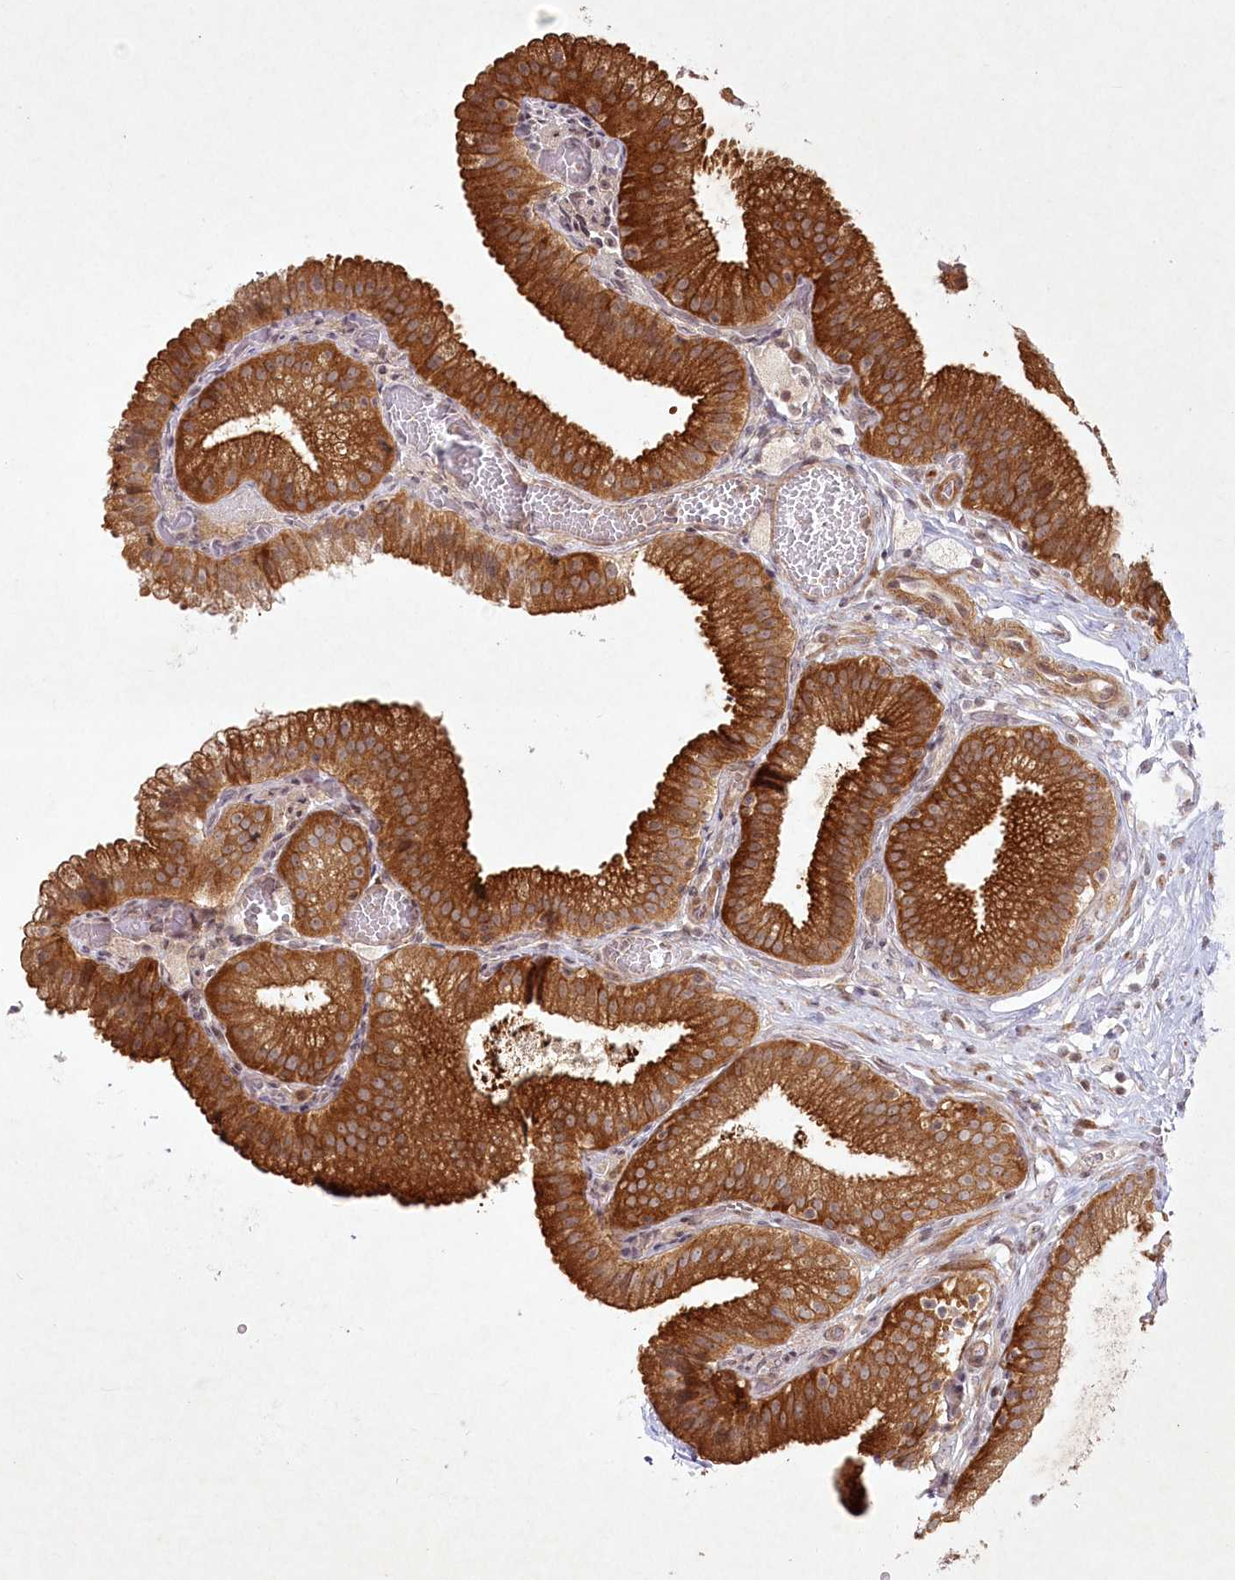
{"staining": {"intensity": "strong", "quantity": ">75%", "location": "cytoplasmic/membranous"}, "tissue": "gallbladder", "cell_type": "Glandular cells", "image_type": "normal", "snomed": [{"axis": "morphology", "description": "Normal tissue, NOS"}, {"axis": "topography", "description": "Gallbladder"}], "caption": "A high-resolution micrograph shows immunohistochemistry staining of normal gallbladder, which reveals strong cytoplasmic/membranous staining in approximately >75% of glandular cells.", "gene": "SH2D3A", "patient": {"sex": "male", "age": 54}}